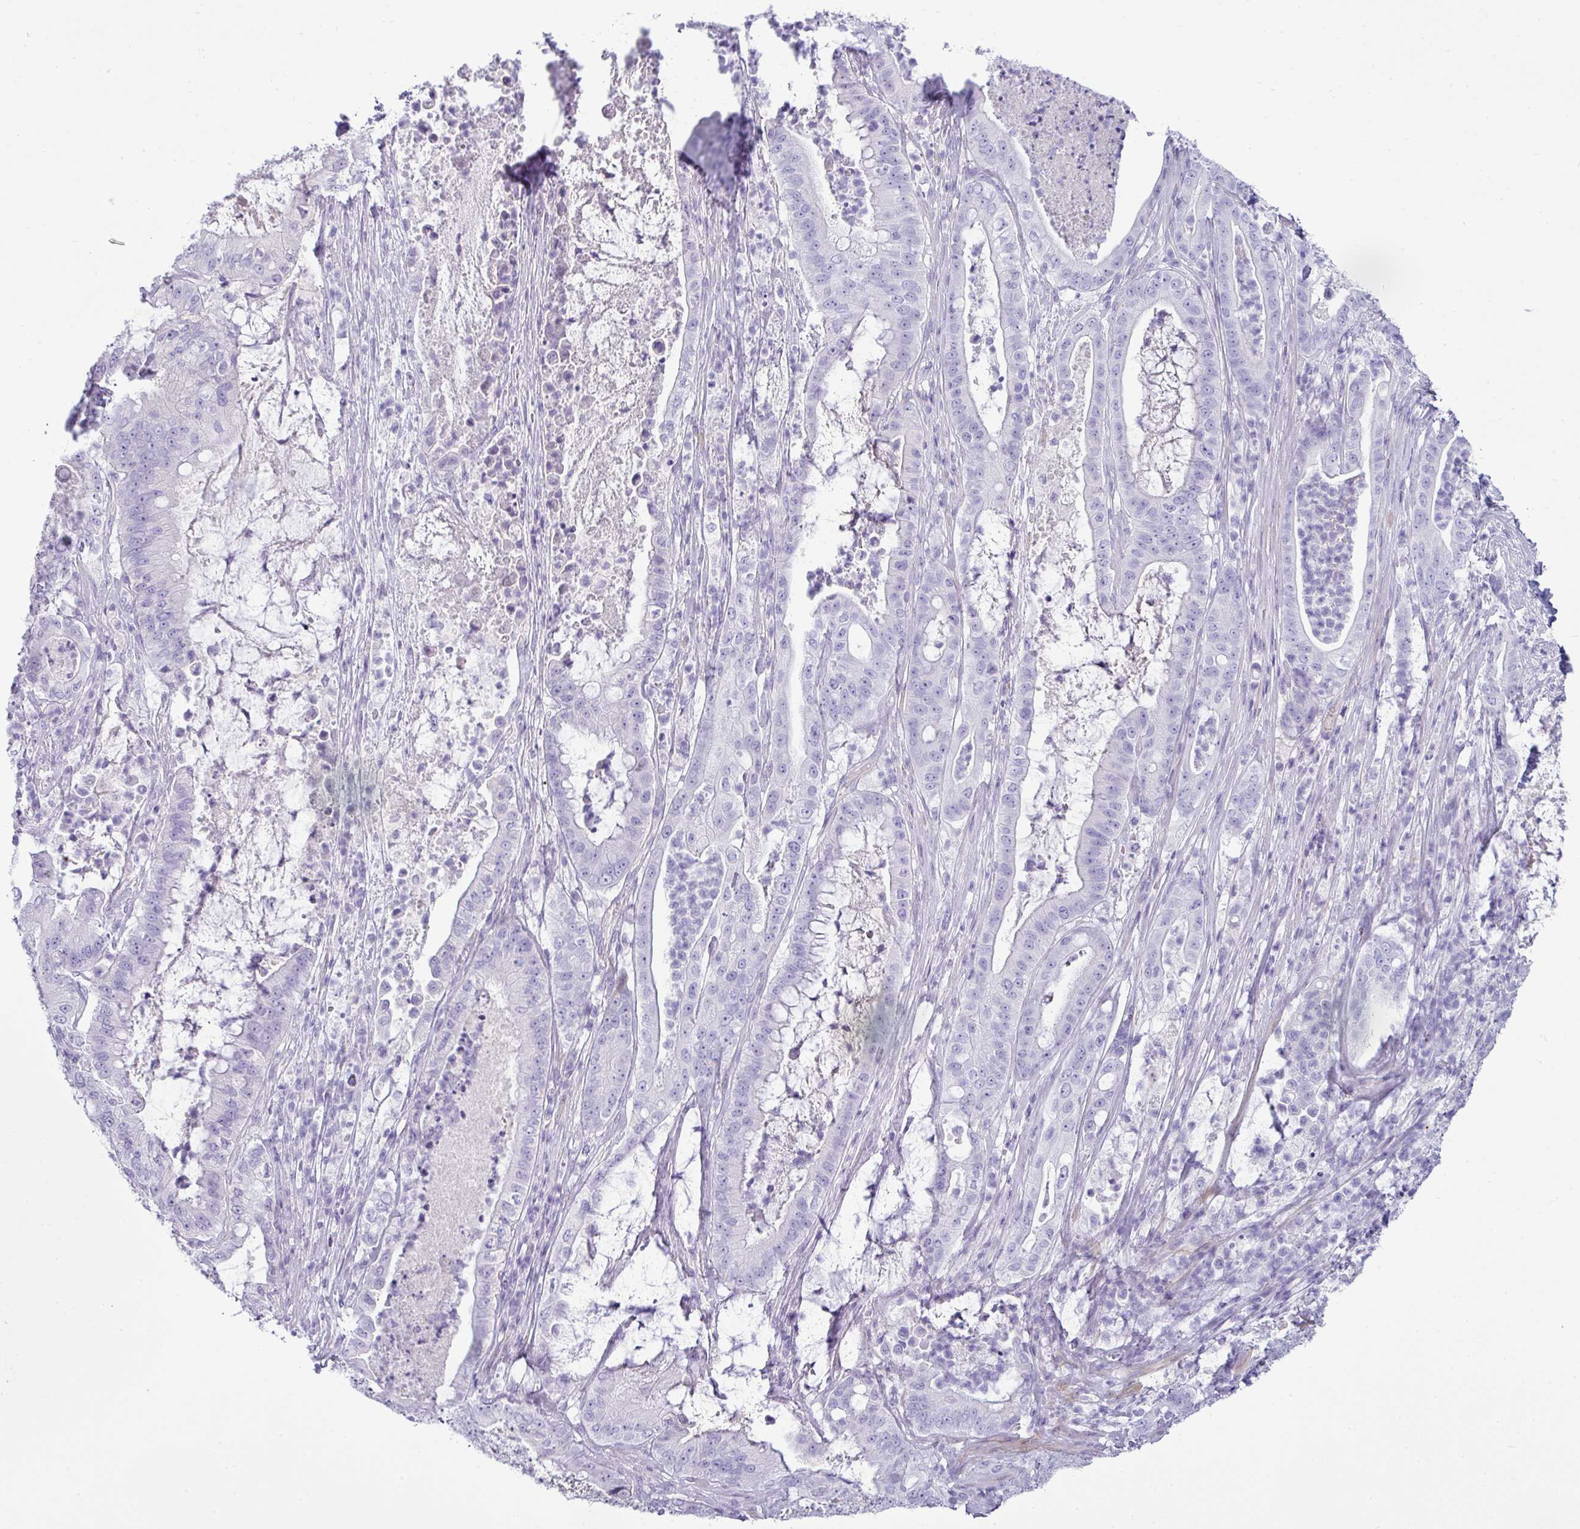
{"staining": {"intensity": "negative", "quantity": "none", "location": "none"}, "tissue": "pancreatic cancer", "cell_type": "Tumor cells", "image_type": "cancer", "snomed": [{"axis": "morphology", "description": "Adenocarcinoma, NOS"}, {"axis": "topography", "description": "Pancreas"}], "caption": "Tumor cells are negative for protein expression in human pancreatic adenocarcinoma.", "gene": "VCX2", "patient": {"sex": "male", "age": 71}}